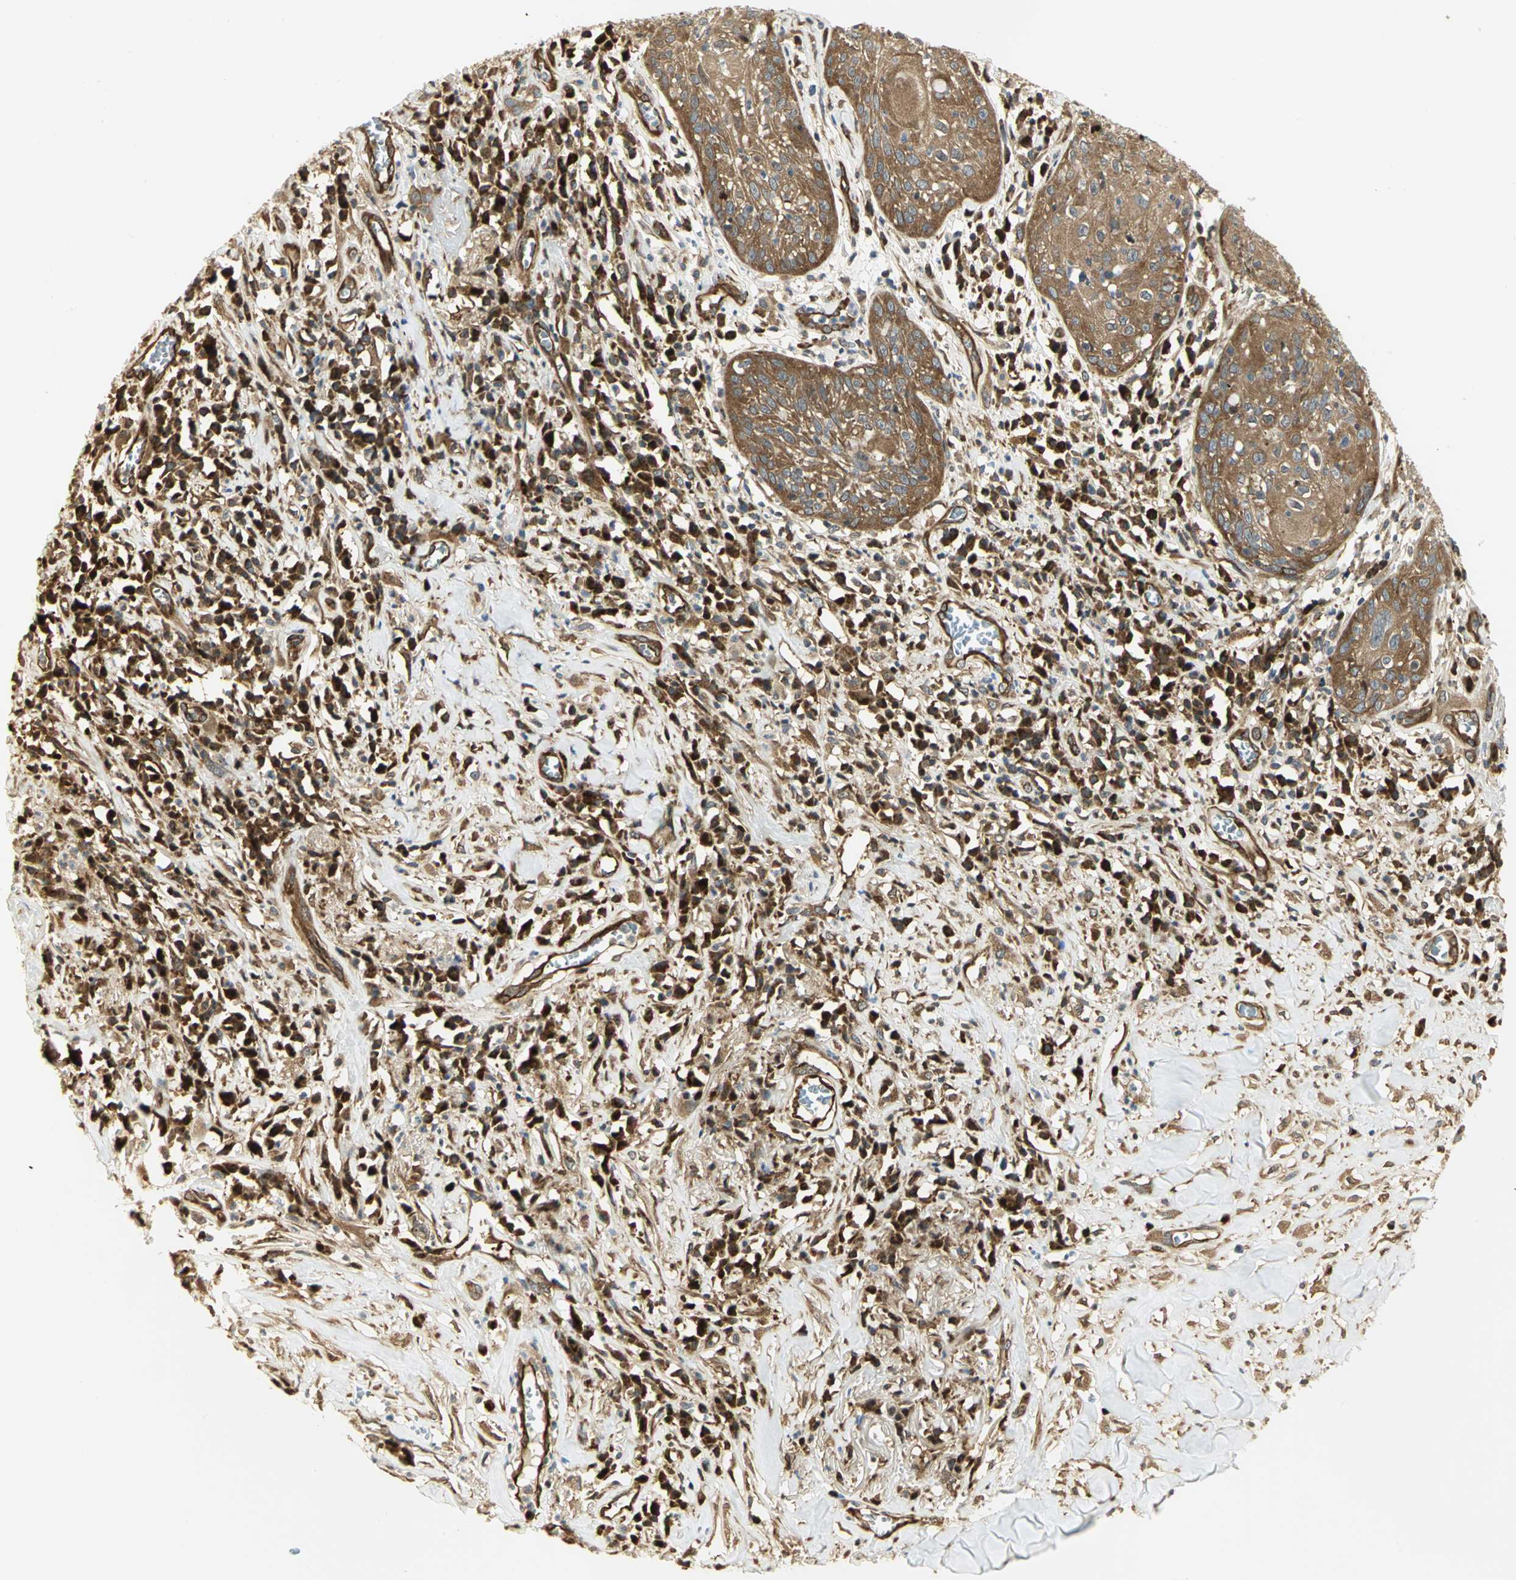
{"staining": {"intensity": "moderate", "quantity": ">75%", "location": "cytoplasmic/membranous"}, "tissue": "skin cancer", "cell_type": "Tumor cells", "image_type": "cancer", "snomed": [{"axis": "morphology", "description": "Squamous cell carcinoma, NOS"}, {"axis": "topography", "description": "Skin"}], "caption": "Squamous cell carcinoma (skin) stained with IHC demonstrates moderate cytoplasmic/membranous staining in approximately >75% of tumor cells.", "gene": "EEA1", "patient": {"sex": "male", "age": 65}}